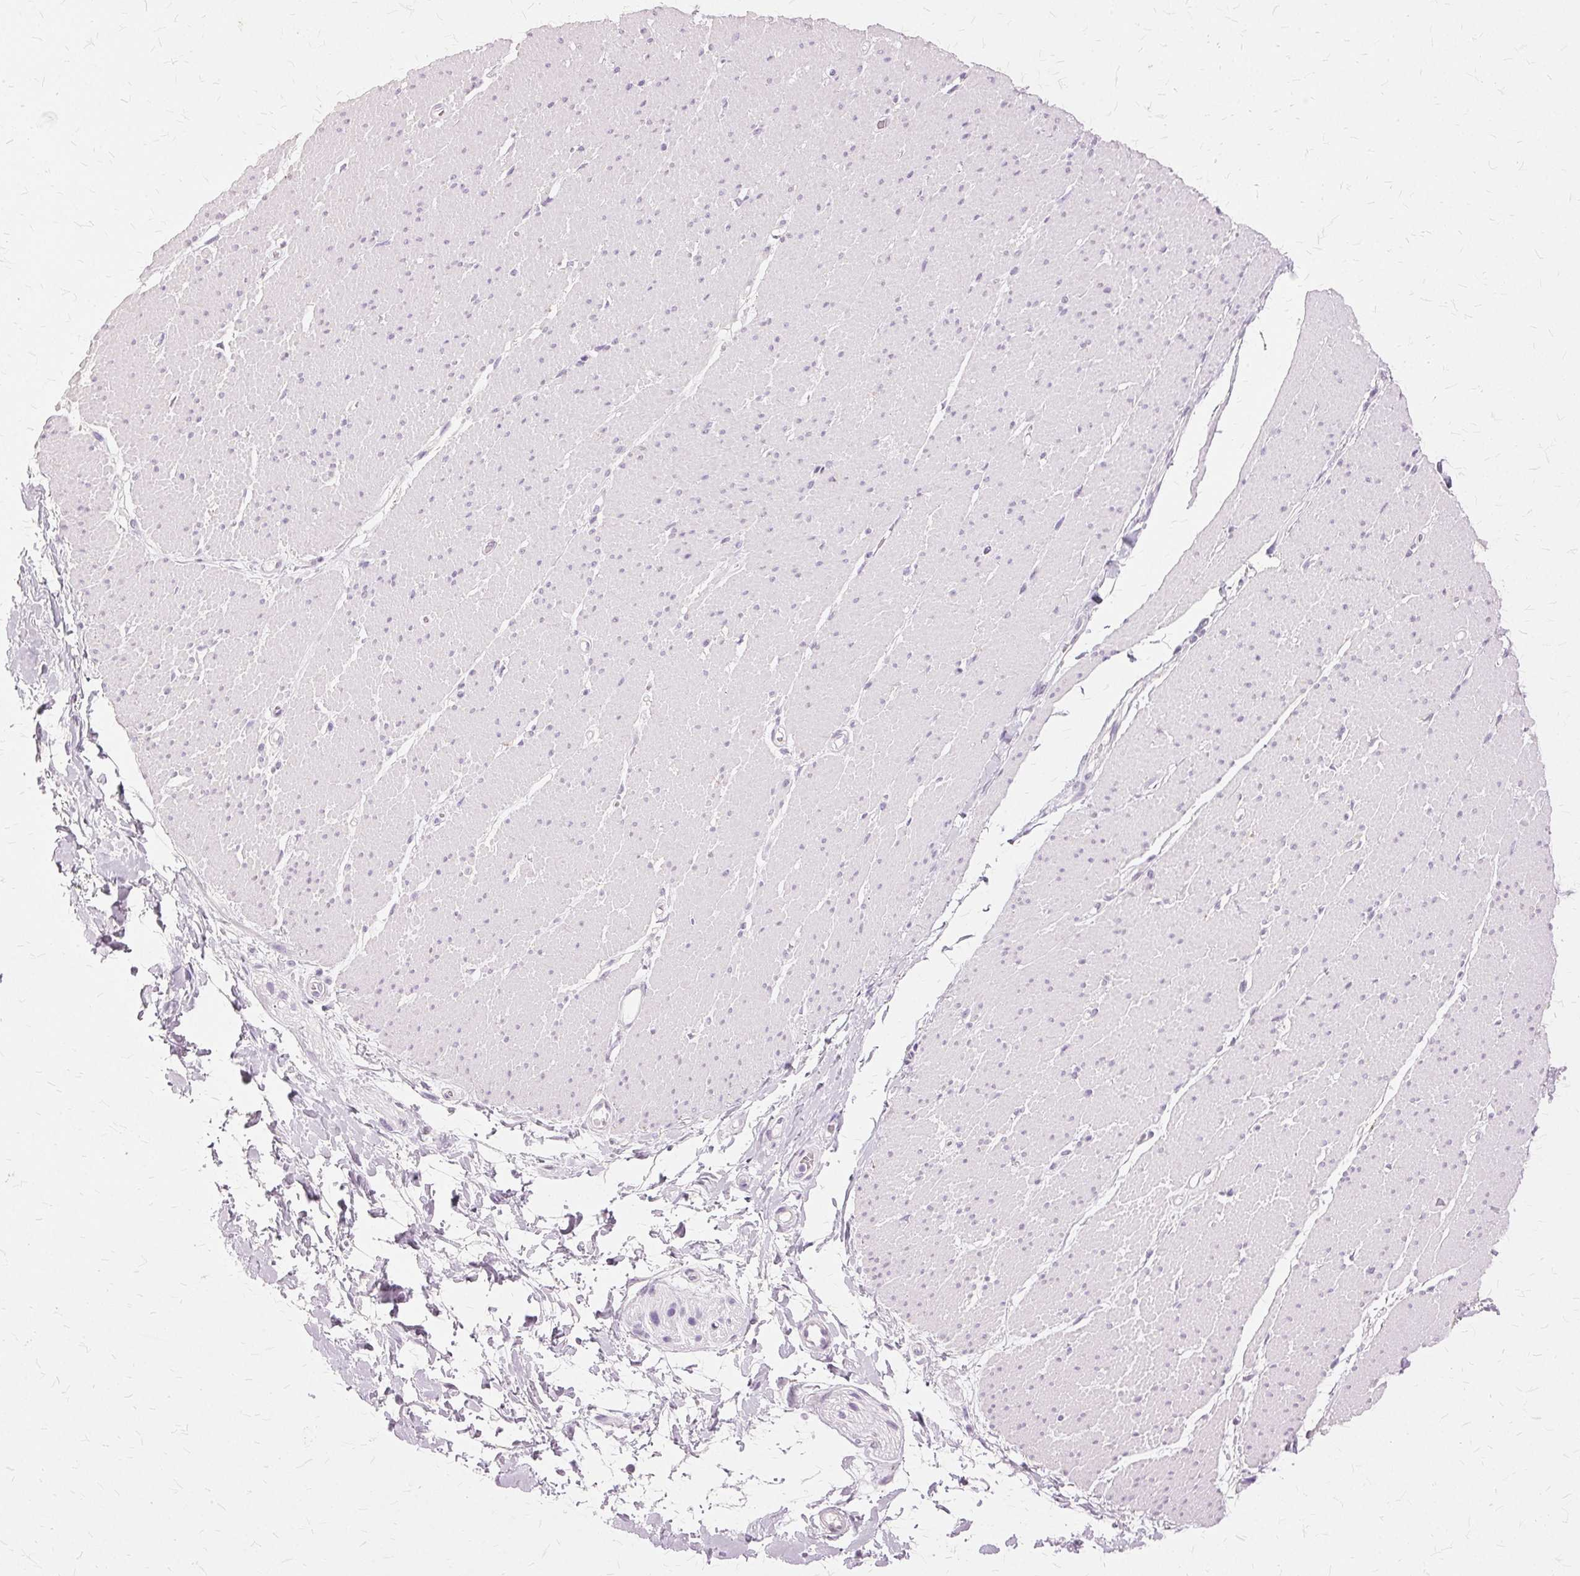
{"staining": {"intensity": "negative", "quantity": "none", "location": "none"}, "tissue": "smooth muscle", "cell_type": "Smooth muscle cells", "image_type": "normal", "snomed": [{"axis": "morphology", "description": "Normal tissue, NOS"}, {"axis": "topography", "description": "Smooth muscle"}, {"axis": "topography", "description": "Rectum"}], "caption": "A high-resolution micrograph shows immunohistochemistry (IHC) staining of benign smooth muscle, which demonstrates no significant staining in smooth muscle cells. (Stains: DAB (3,3'-diaminobenzidine) immunohistochemistry with hematoxylin counter stain, Microscopy: brightfield microscopy at high magnification).", "gene": "SLC45A3", "patient": {"sex": "male", "age": 53}}